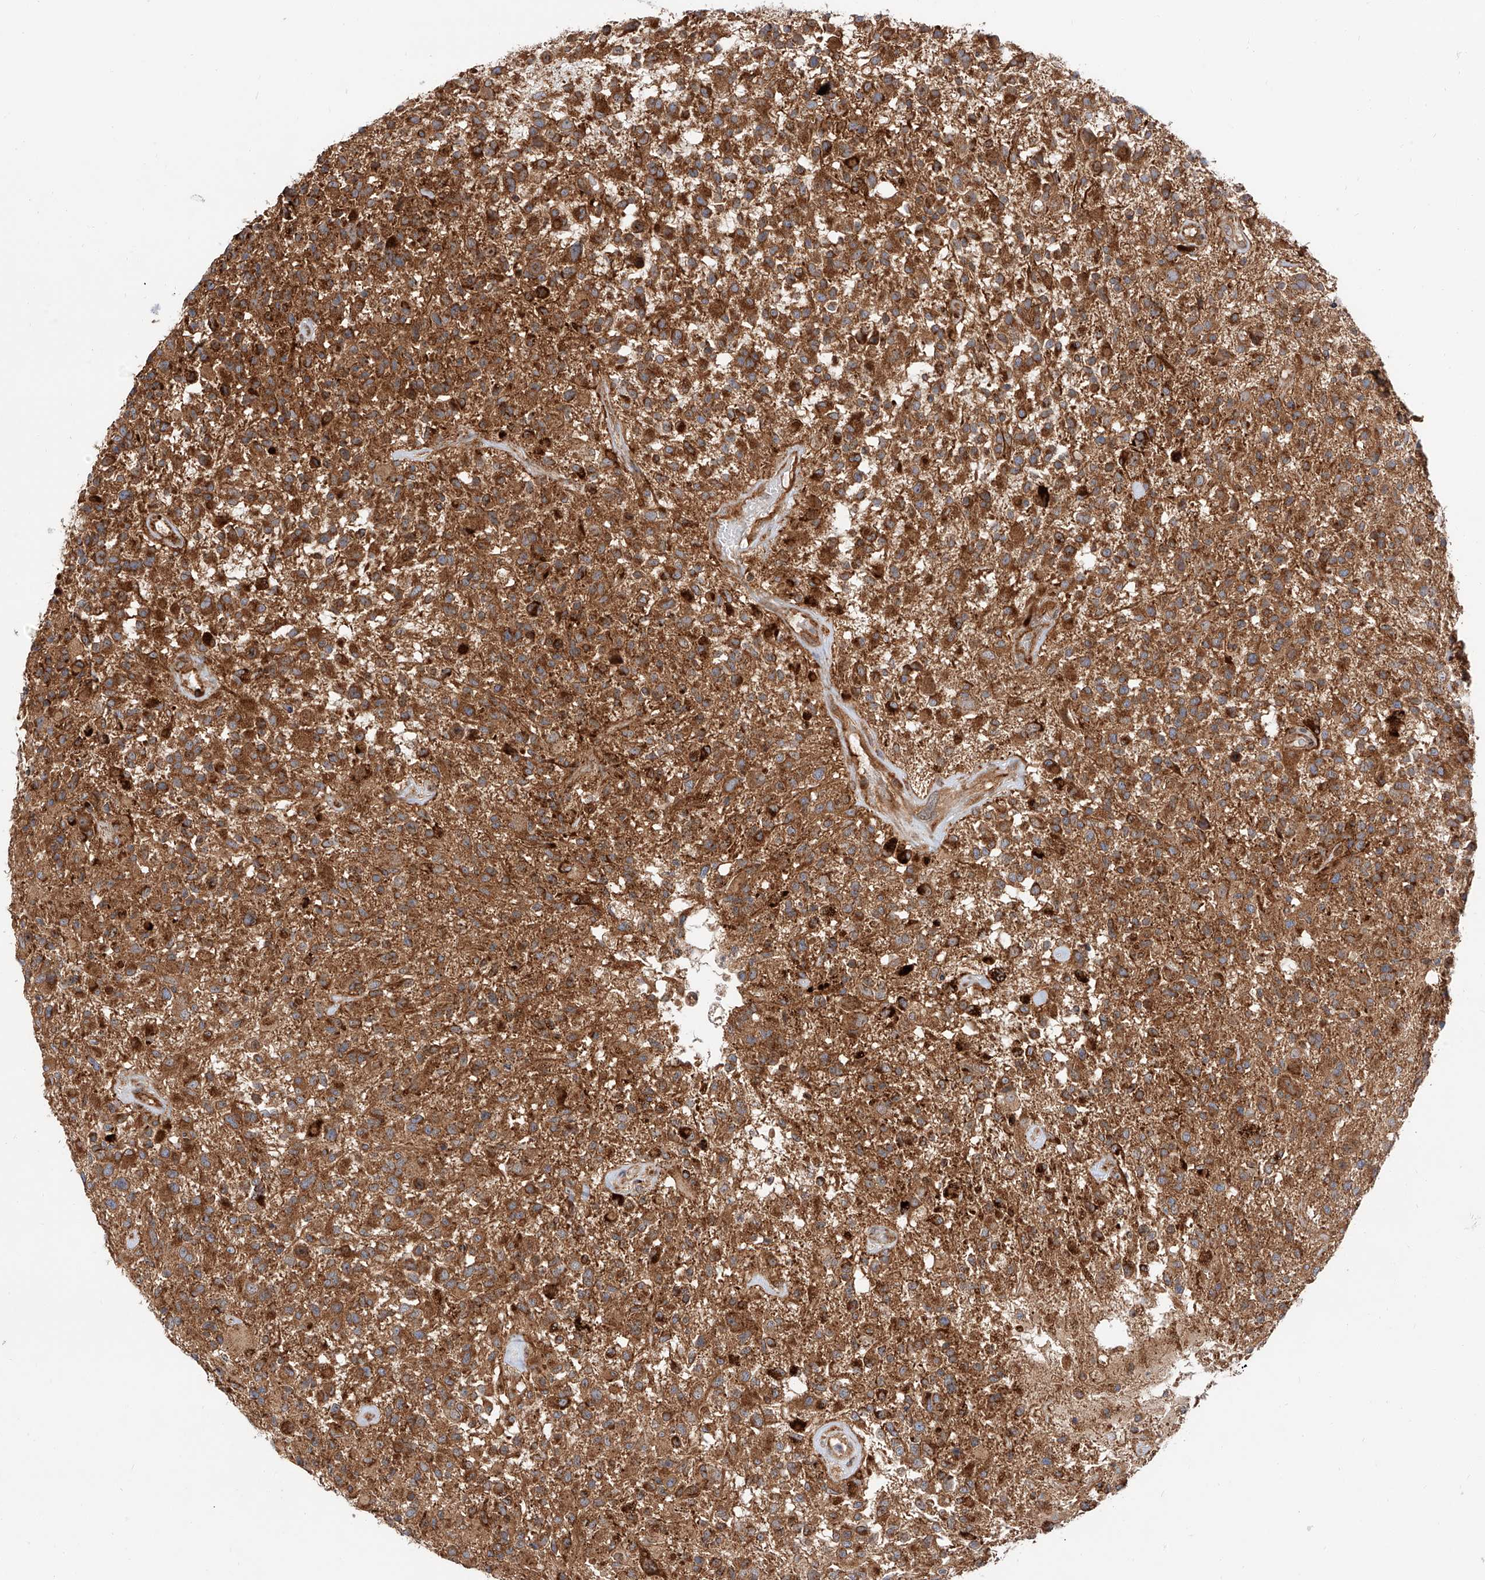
{"staining": {"intensity": "strong", "quantity": ">75%", "location": "cytoplasmic/membranous"}, "tissue": "glioma", "cell_type": "Tumor cells", "image_type": "cancer", "snomed": [{"axis": "morphology", "description": "Glioma, malignant, High grade"}, {"axis": "morphology", "description": "Glioblastoma, NOS"}, {"axis": "topography", "description": "Brain"}], "caption": "High-grade glioma (malignant) stained with a protein marker exhibits strong staining in tumor cells.", "gene": "ISCA2", "patient": {"sex": "male", "age": 60}}